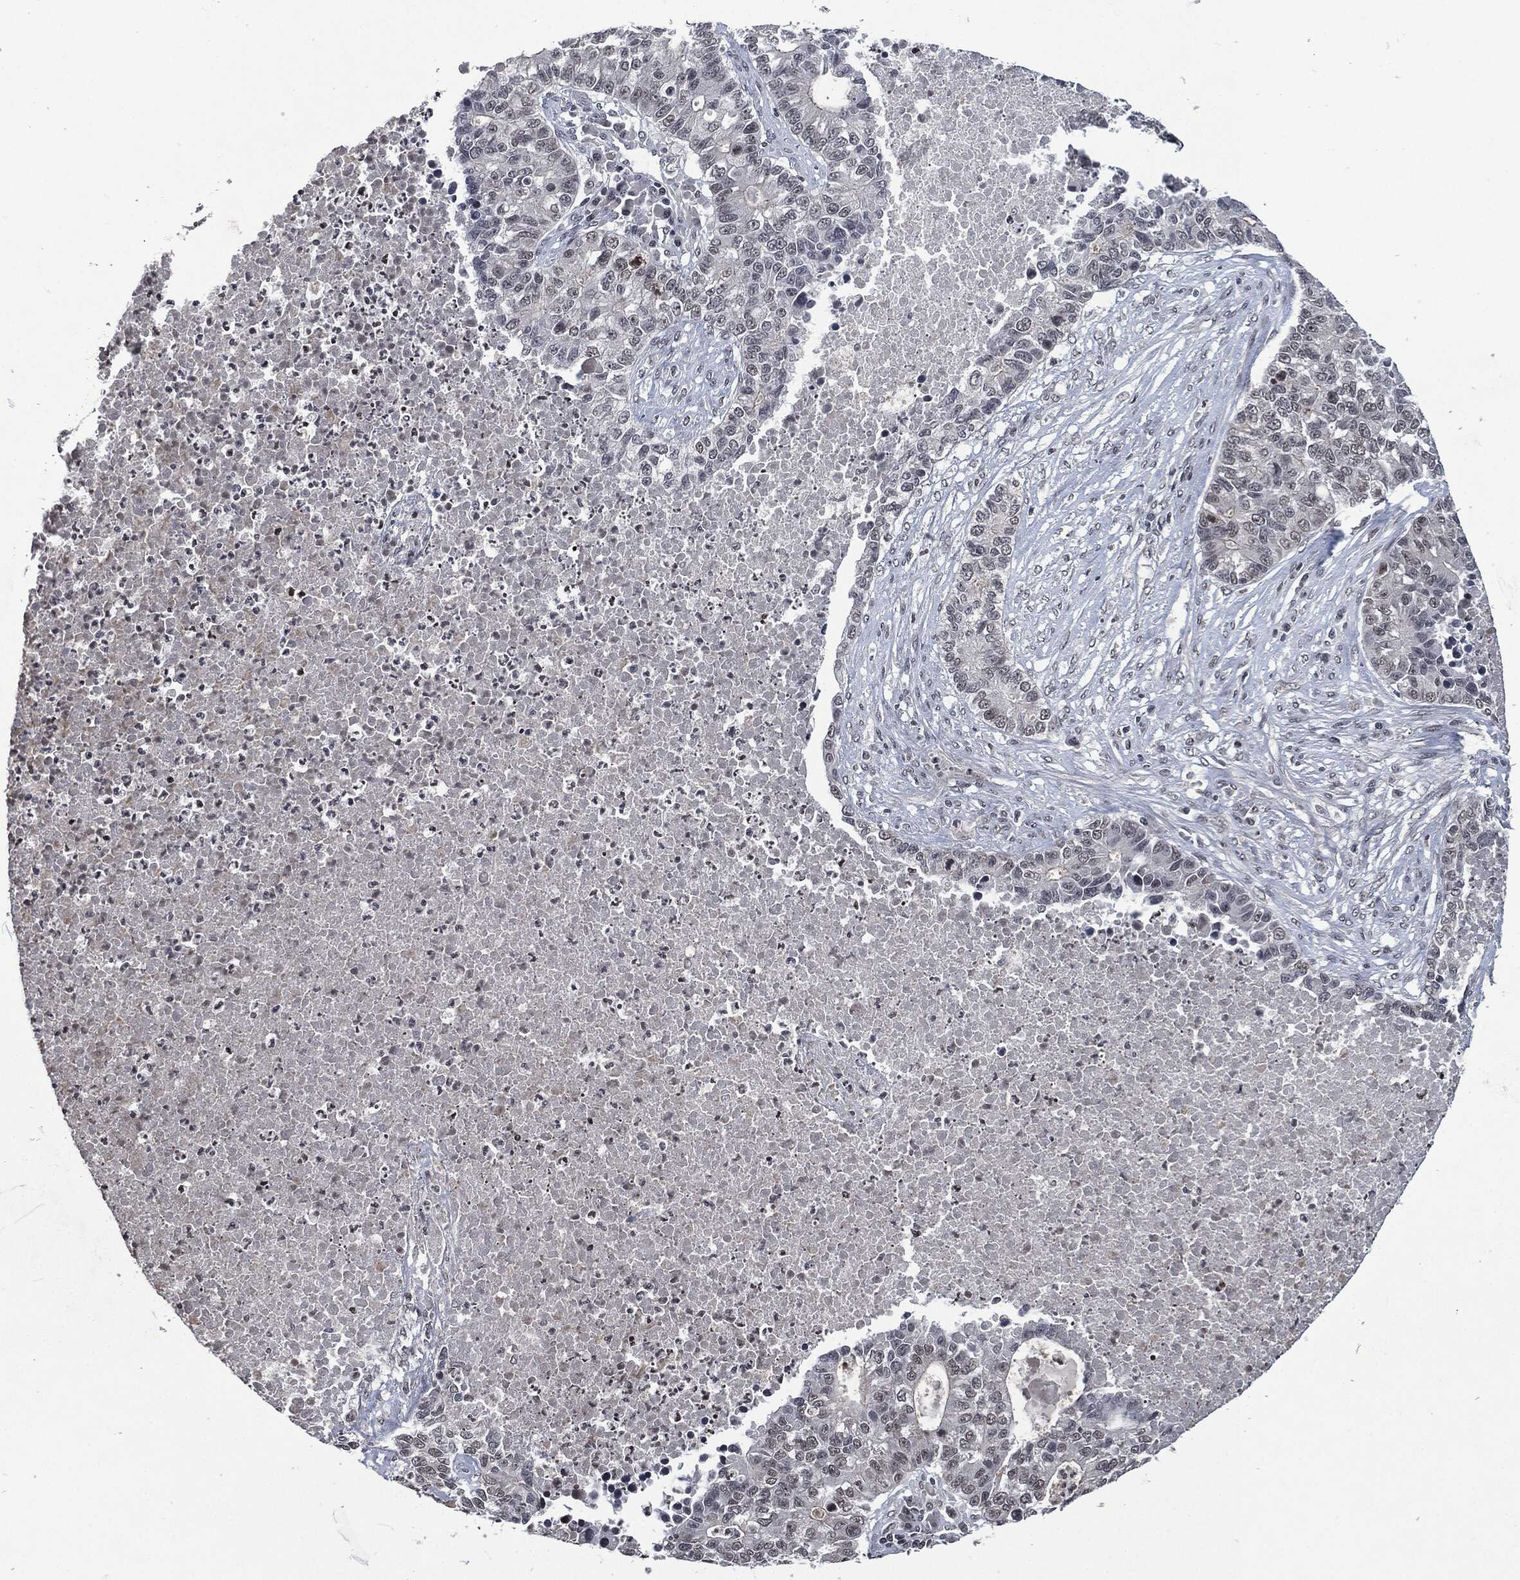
{"staining": {"intensity": "negative", "quantity": "none", "location": "none"}, "tissue": "lung cancer", "cell_type": "Tumor cells", "image_type": "cancer", "snomed": [{"axis": "morphology", "description": "Adenocarcinoma, NOS"}, {"axis": "topography", "description": "Lung"}], "caption": "Immunohistochemical staining of human lung cancer (adenocarcinoma) demonstrates no significant expression in tumor cells.", "gene": "EGFR", "patient": {"sex": "male", "age": 57}}